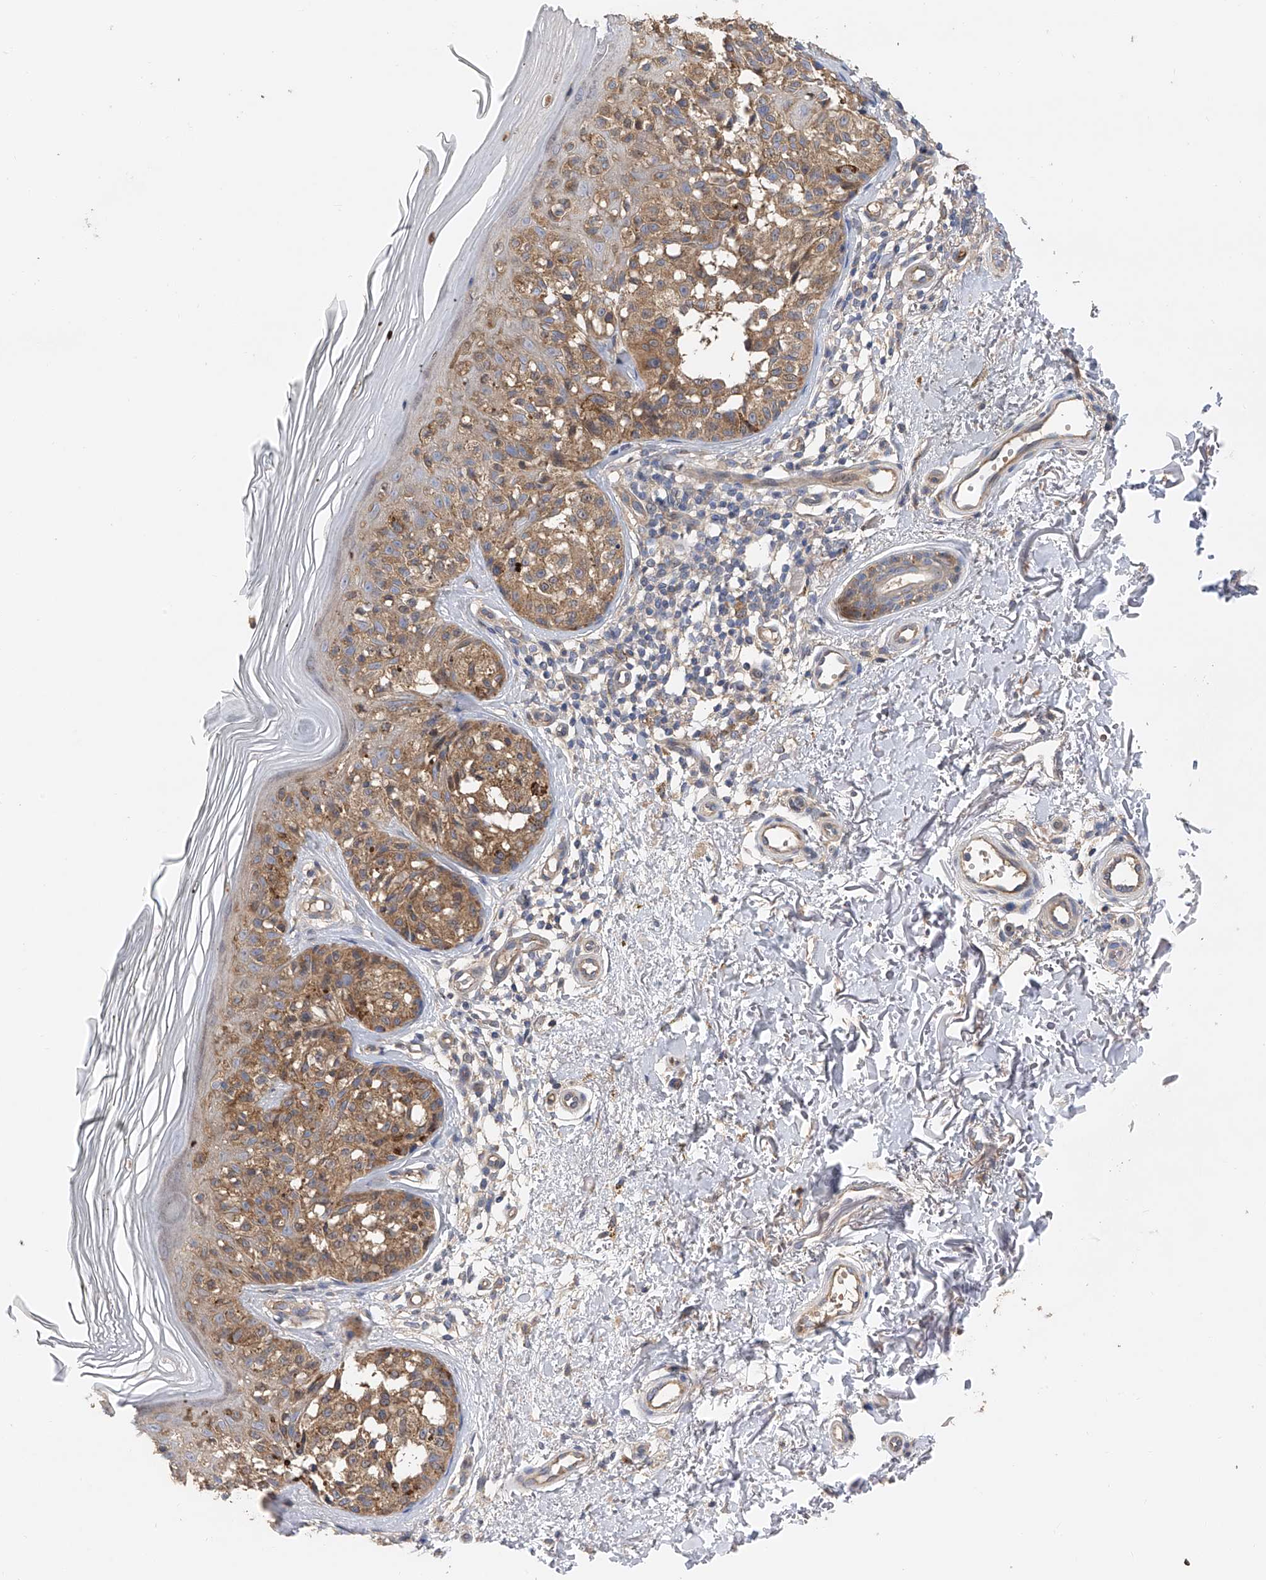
{"staining": {"intensity": "moderate", "quantity": ">75%", "location": "cytoplasmic/membranous"}, "tissue": "melanoma", "cell_type": "Tumor cells", "image_type": "cancer", "snomed": [{"axis": "morphology", "description": "Malignant melanoma, NOS"}, {"axis": "topography", "description": "Skin"}], "caption": "The immunohistochemical stain labels moderate cytoplasmic/membranous expression in tumor cells of malignant melanoma tissue.", "gene": "PTK2", "patient": {"sex": "female", "age": 50}}